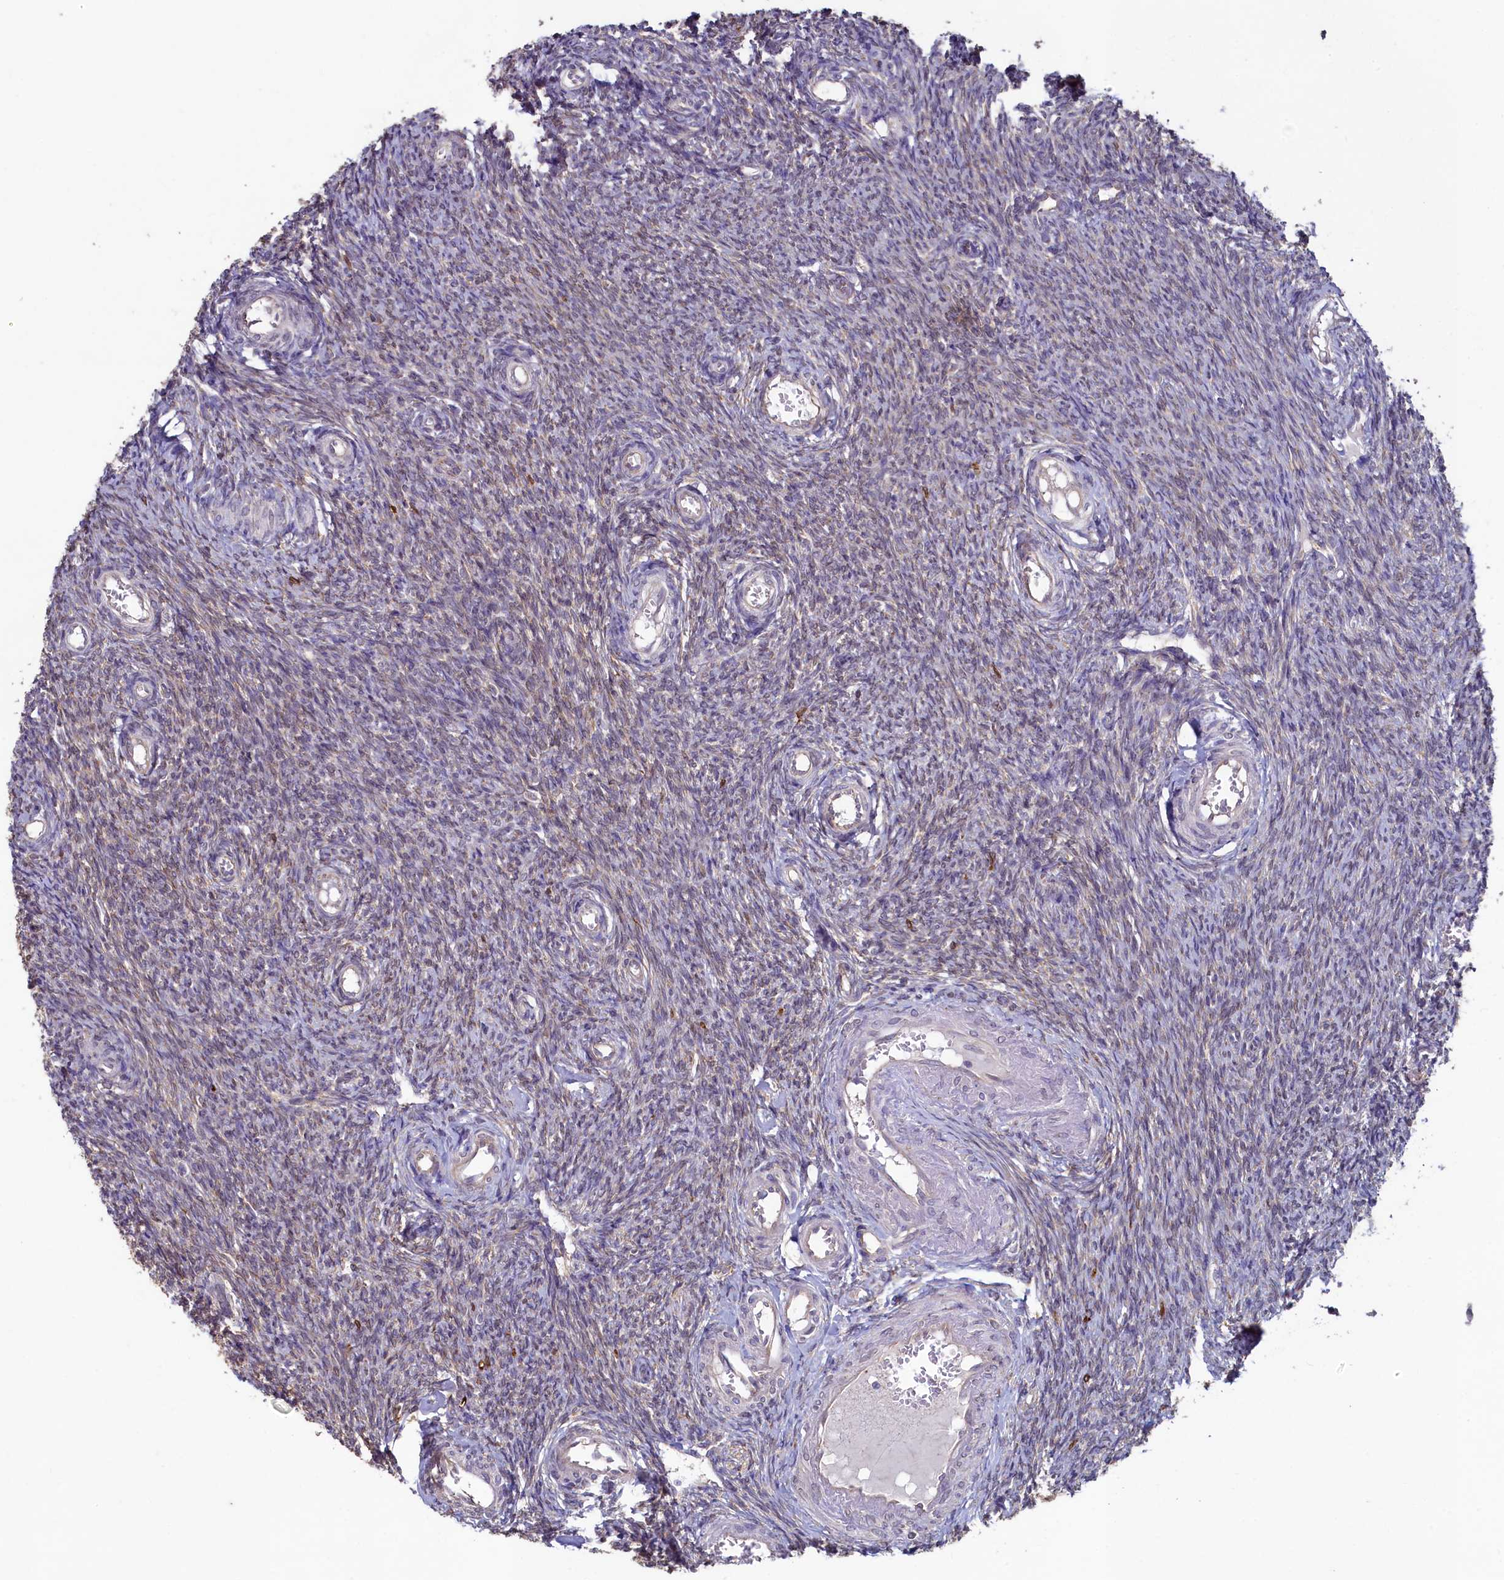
{"staining": {"intensity": "strong", "quantity": "<25%", "location": "cytoplasmic/membranous"}, "tissue": "ovary", "cell_type": "Ovarian stroma cells", "image_type": "normal", "snomed": [{"axis": "morphology", "description": "Normal tissue, NOS"}, {"axis": "topography", "description": "Ovary"}], "caption": "A brown stain shows strong cytoplasmic/membranous positivity of a protein in ovarian stroma cells of normal ovary. (DAB (3,3'-diaminobenzidine) IHC, brown staining for protein, blue staining for nuclei).", "gene": "SPATA2L", "patient": {"sex": "female", "age": 44}}